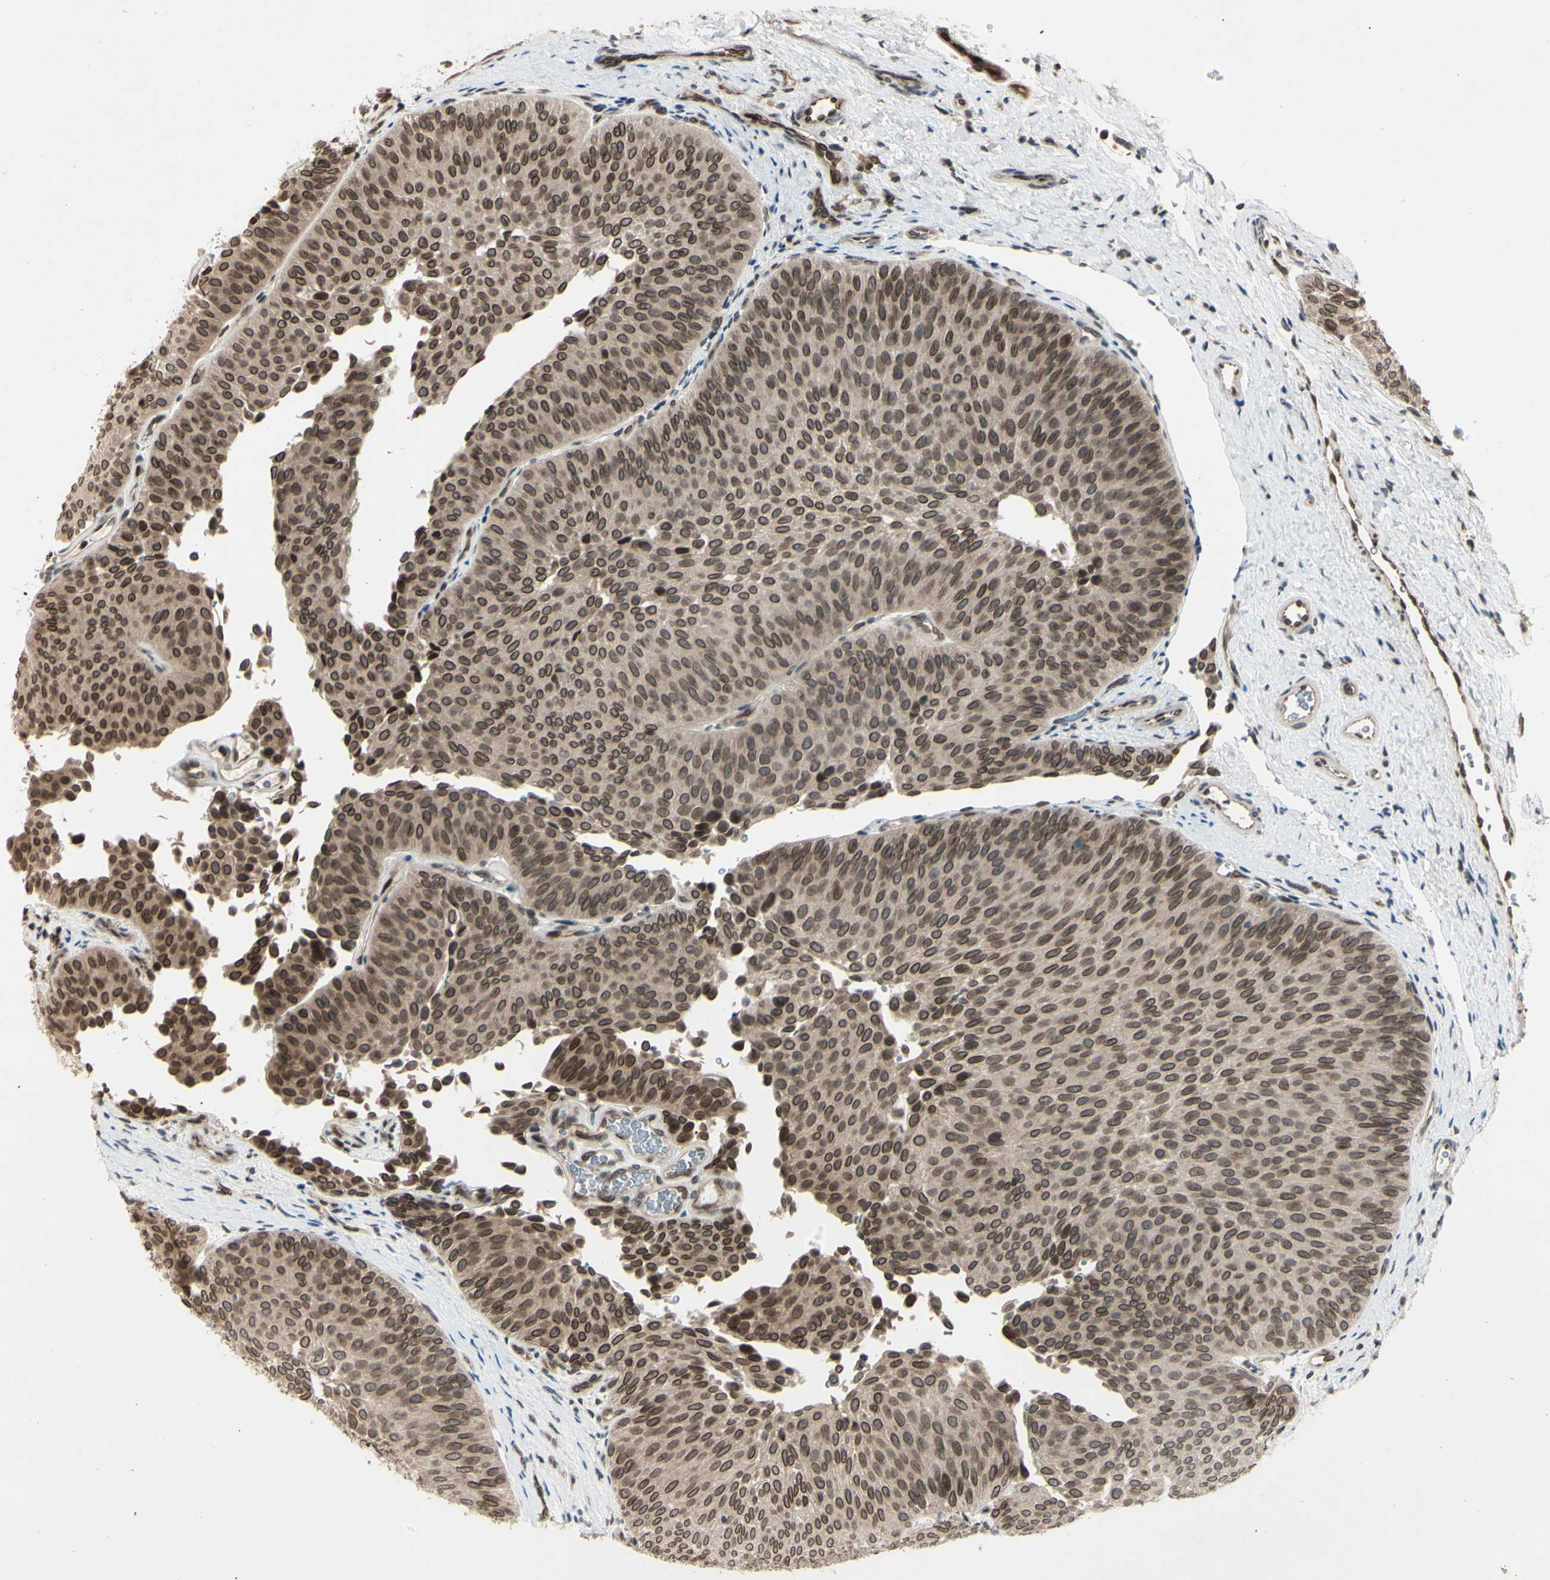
{"staining": {"intensity": "moderate", "quantity": ">75%", "location": "cytoplasmic/membranous,nuclear"}, "tissue": "urothelial cancer", "cell_type": "Tumor cells", "image_type": "cancer", "snomed": [{"axis": "morphology", "description": "Urothelial carcinoma, Low grade"}, {"axis": "topography", "description": "Urinary bladder"}], "caption": "A medium amount of moderate cytoplasmic/membranous and nuclear staining is seen in approximately >75% of tumor cells in urothelial carcinoma (low-grade) tissue.", "gene": "MLF2", "patient": {"sex": "female", "age": 60}}